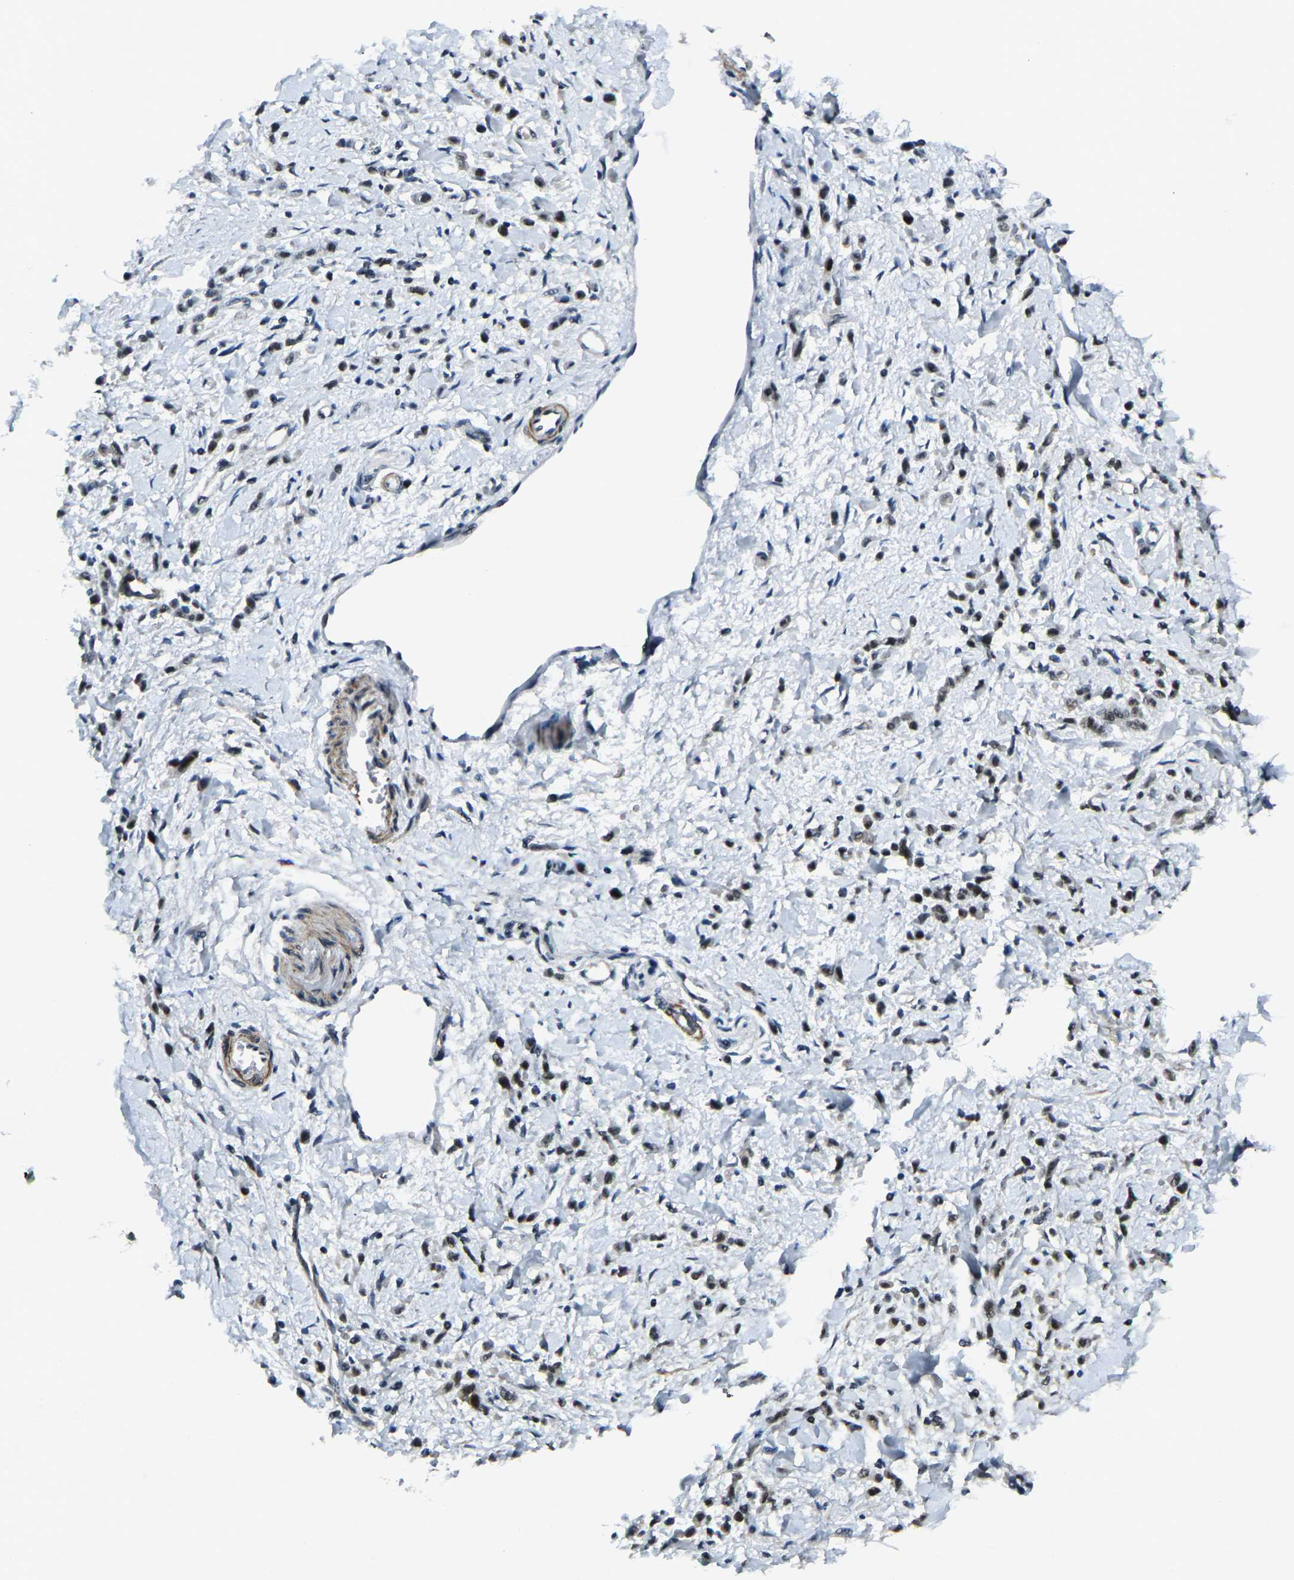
{"staining": {"intensity": "moderate", "quantity": "25%-75%", "location": "nuclear"}, "tissue": "stomach cancer", "cell_type": "Tumor cells", "image_type": "cancer", "snomed": [{"axis": "morphology", "description": "Normal tissue, NOS"}, {"axis": "morphology", "description": "Adenocarcinoma, NOS"}, {"axis": "topography", "description": "Stomach"}], "caption": "Immunohistochemical staining of stomach cancer shows medium levels of moderate nuclear expression in approximately 25%-75% of tumor cells. The protein of interest is shown in brown color, while the nuclei are stained blue.", "gene": "PRCC", "patient": {"sex": "male", "age": 82}}